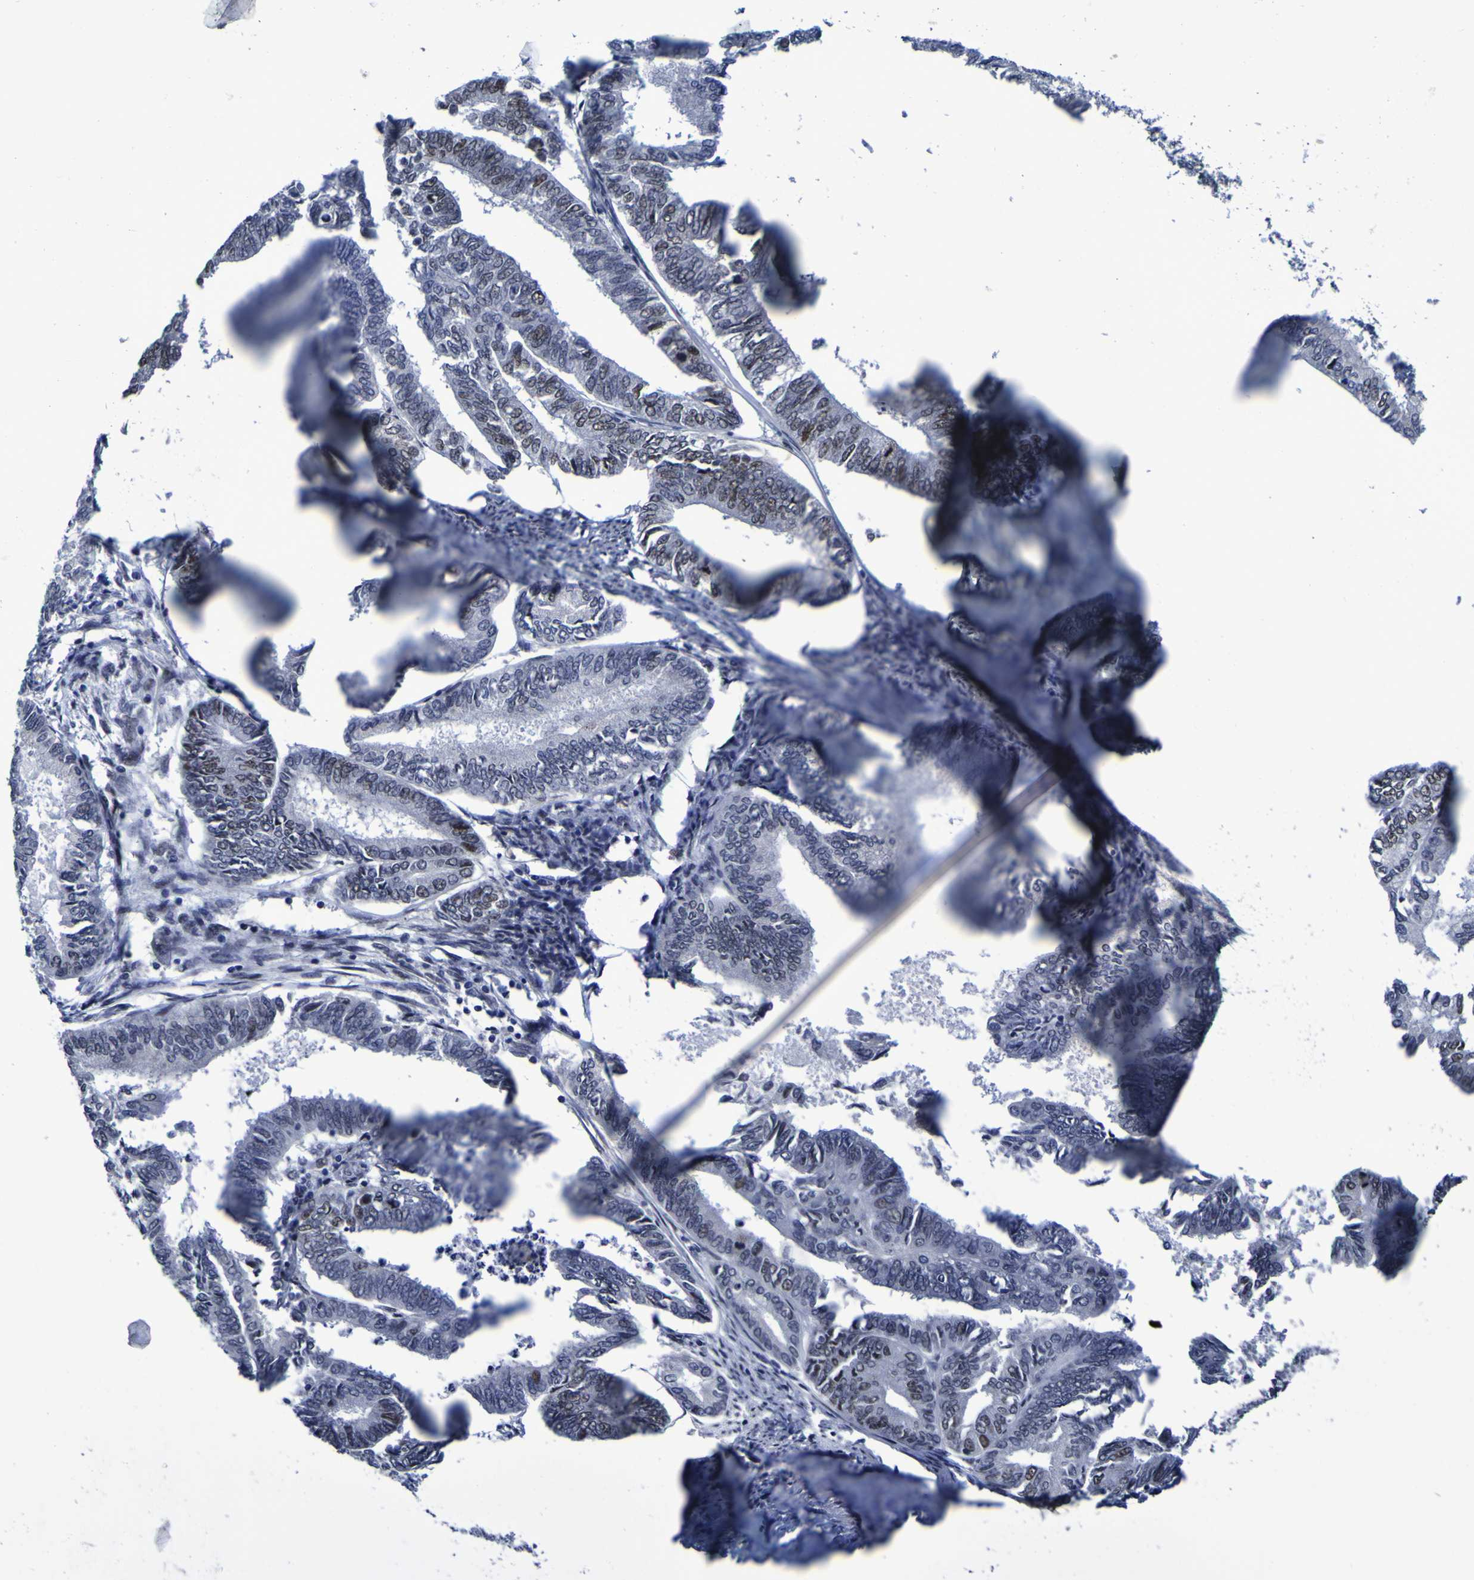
{"staining": {"intensity": "weak", "quantity": "<25%", "location": "nuclear"}, "tissue": "endometrial cancer", "cell_type": "Tumor cells", "image_type": "cancer", "snomed": [{"axis": "morphology", "description": "Adenocarcinoma, NOS"}, {"axis": "topography", "description": "Endometrium"}], "caption": "DAB immunohistochemical staining of endometrial cancer shows no significant positivity in tumor cells.", "gene": "MBD3", "patient": {"sex": "female", "age": 86}}